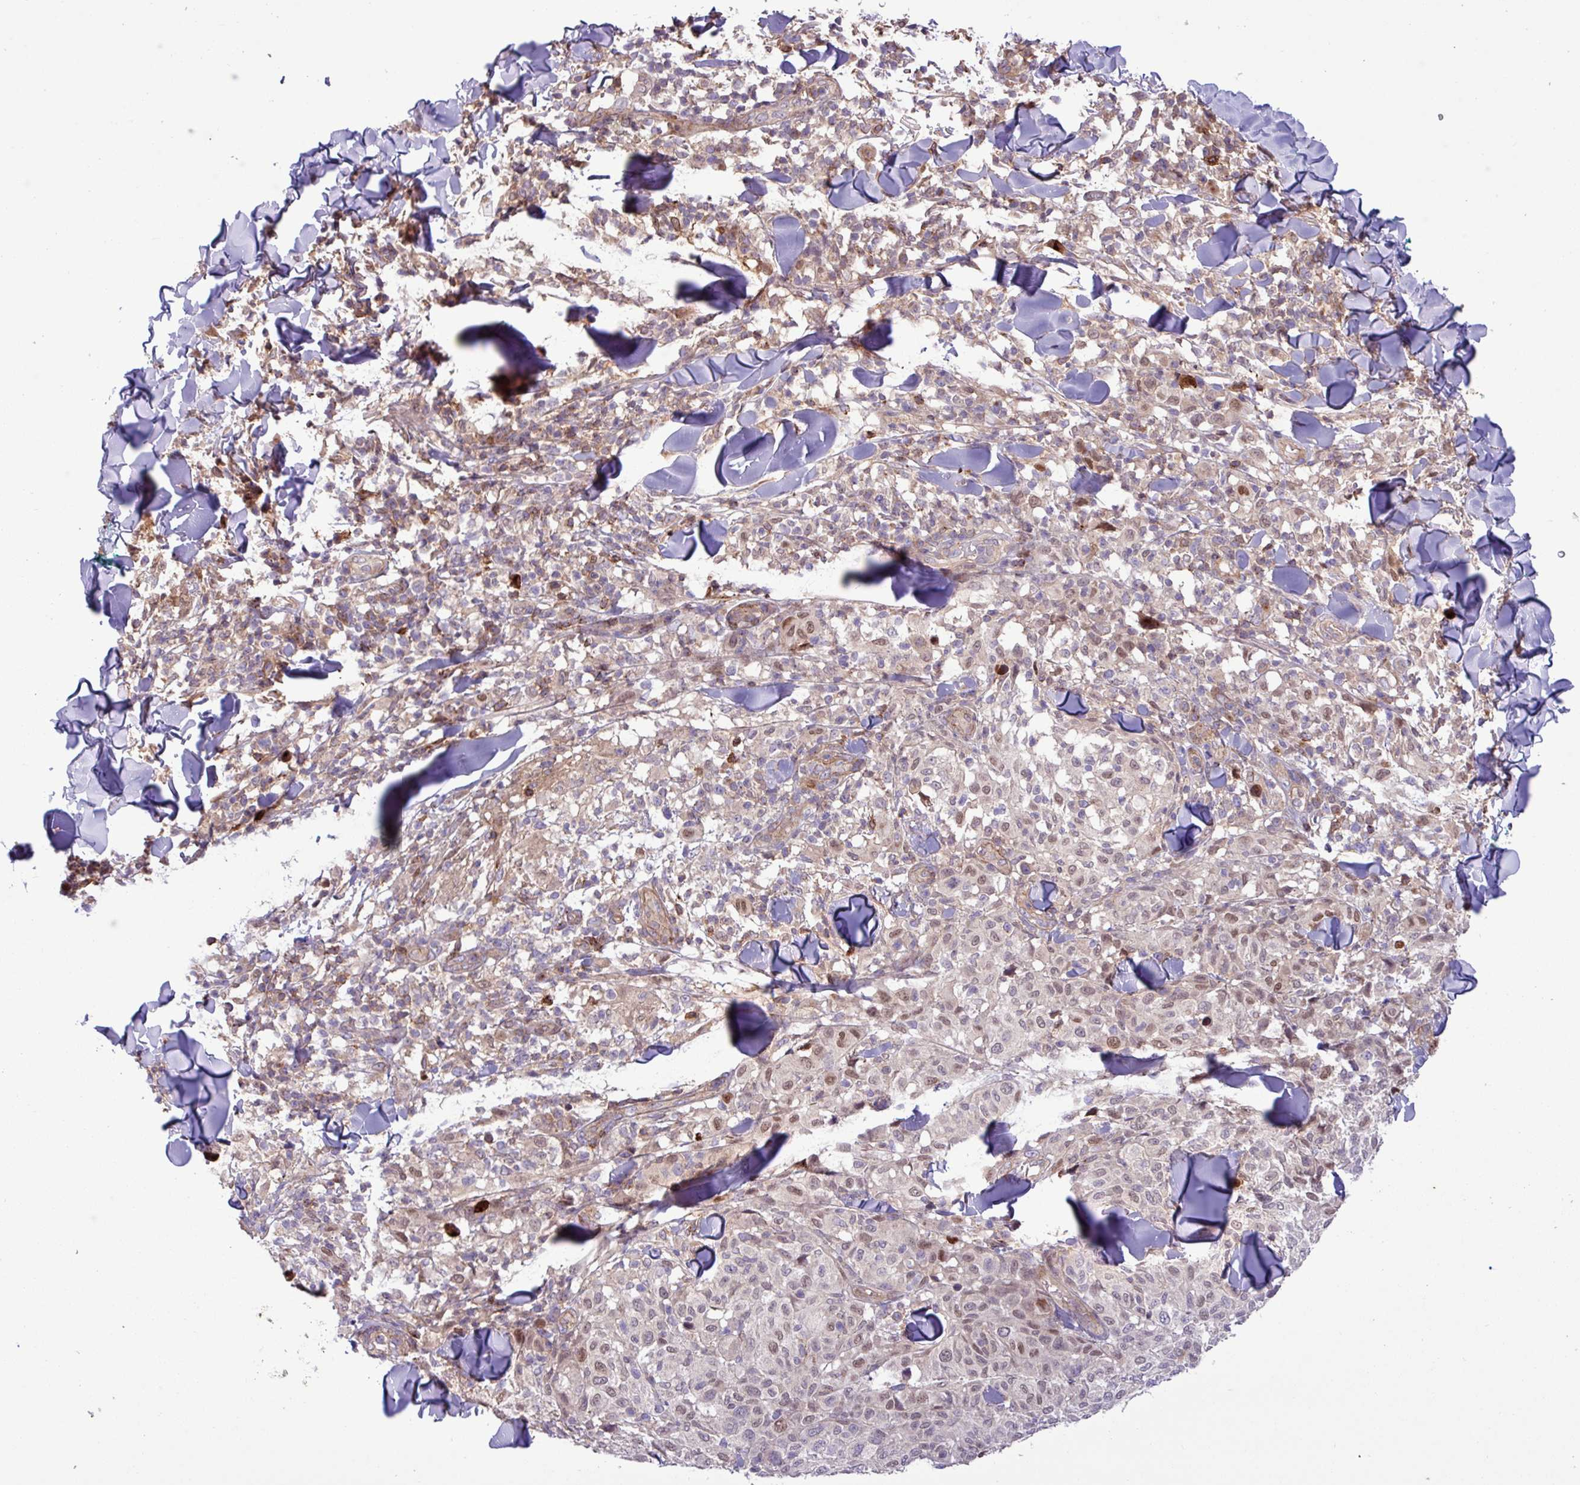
{"staining": {"intensity": "weak", "quantity": "25%-75%", "location": "nuclear"}, "tissue": "melanoma", "cell_type": "Tumor cells", "image_type": "cancer", "snomed": [{"axis": "morphology", "description": "Malignant melanoma, NOS"}, {"axis": "topography", "description": "Skin"}], "caption": "DAB (3,3'-diaminobenzidine) immunohistochemical staining of melanoma exhibits weak nuclear protein staining in about 25%-75% of tumor cells. The protein of interest is shown in brown color, while the nuclei are stained blue.", "gene": "CNTRL", "patient": {"sex": "male", "age": 66}}